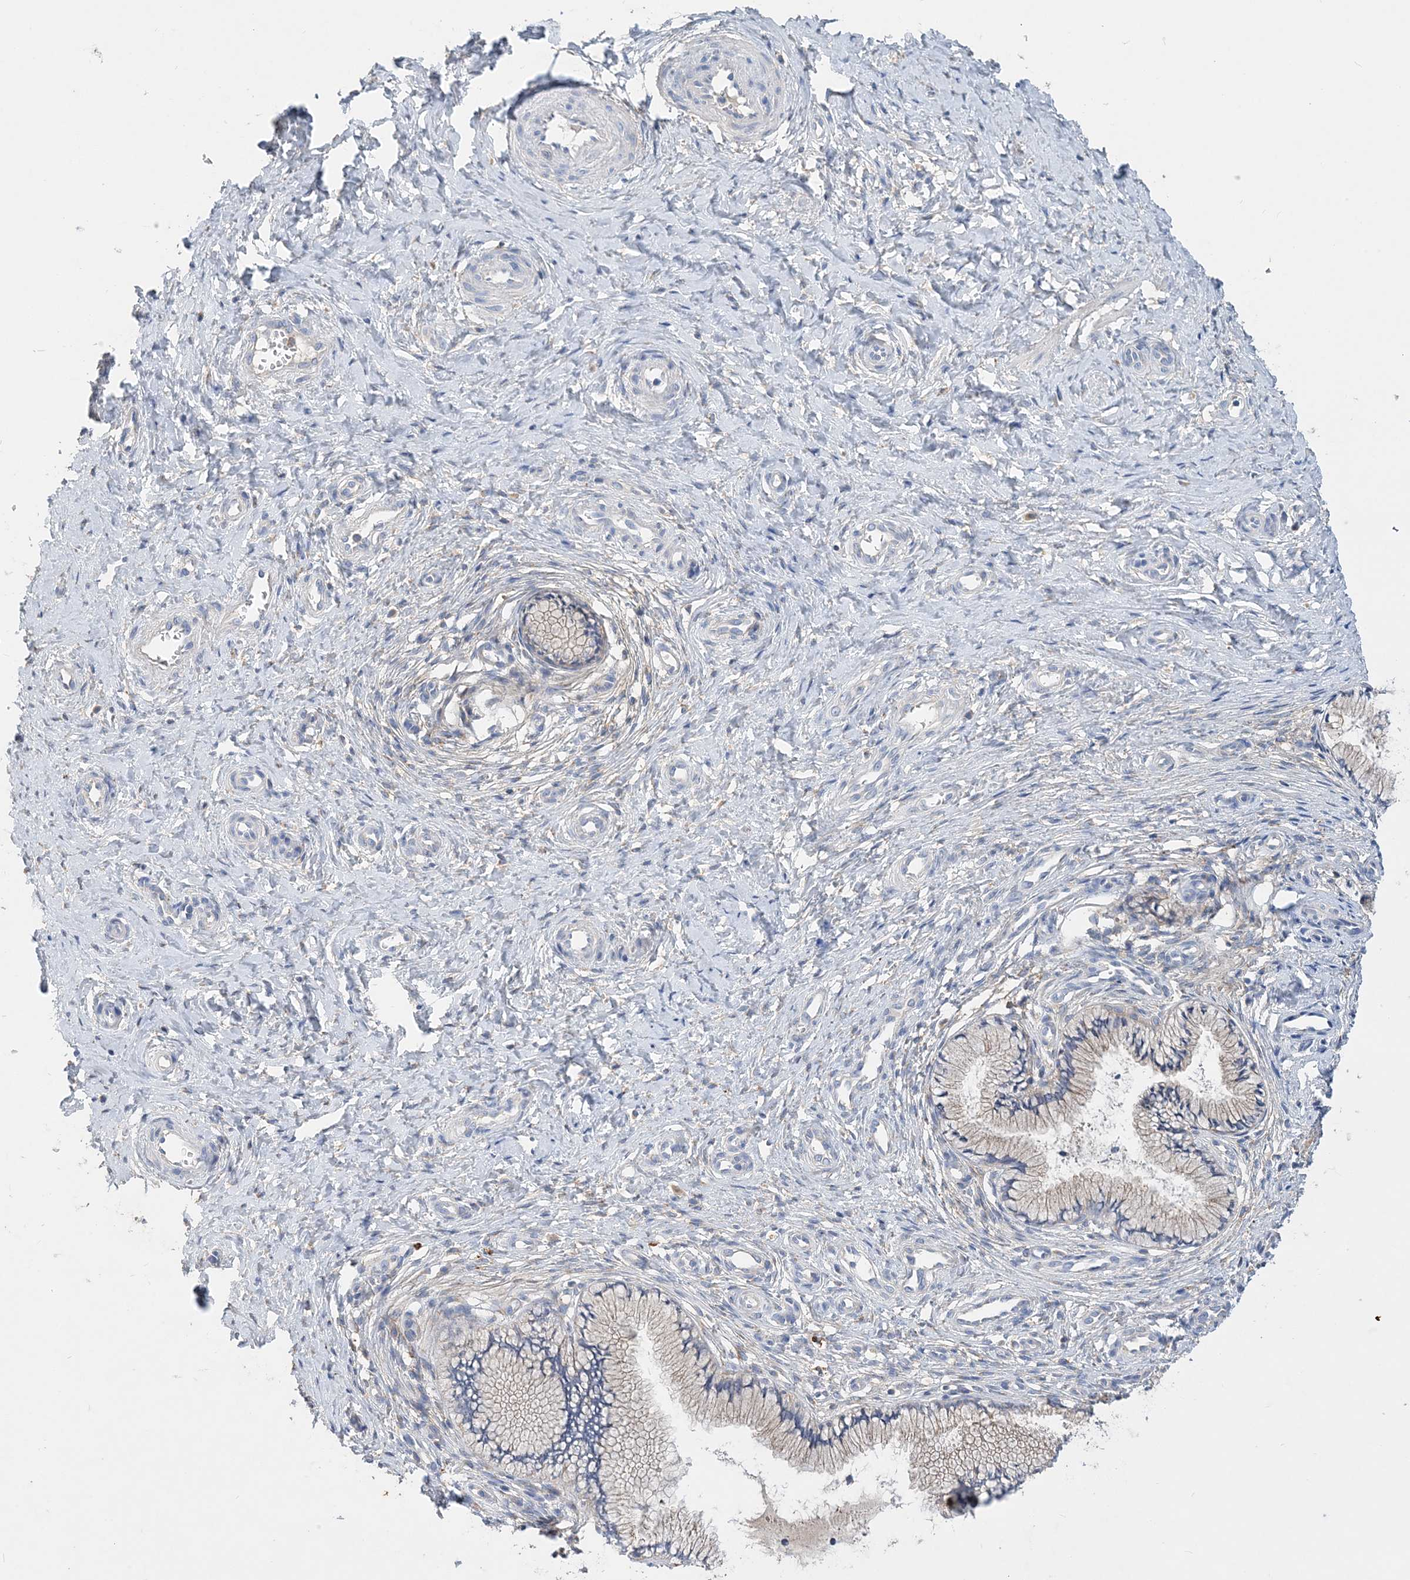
{"staining": {"intensity": "weak", "quantity": "25%-75%", "location": "cytoplasmic/membranous"}, "tissue": "cervix", "cell_type": "Glandular cells", "image_type": "normal", "snomed": [{"axis": "morphology", "description": "Normal tissue, NOS"}, {"axis": "topography", "description": "Cervix"}], "caption": "An IHC micrograph of unremarkable tissue is shown. Protein staining in brown shows weak cytoplasmic/membranous positivity in cervix within glandular cells.", "gene": "GRINA", "patient": {"sex": "female", "age": 36}}